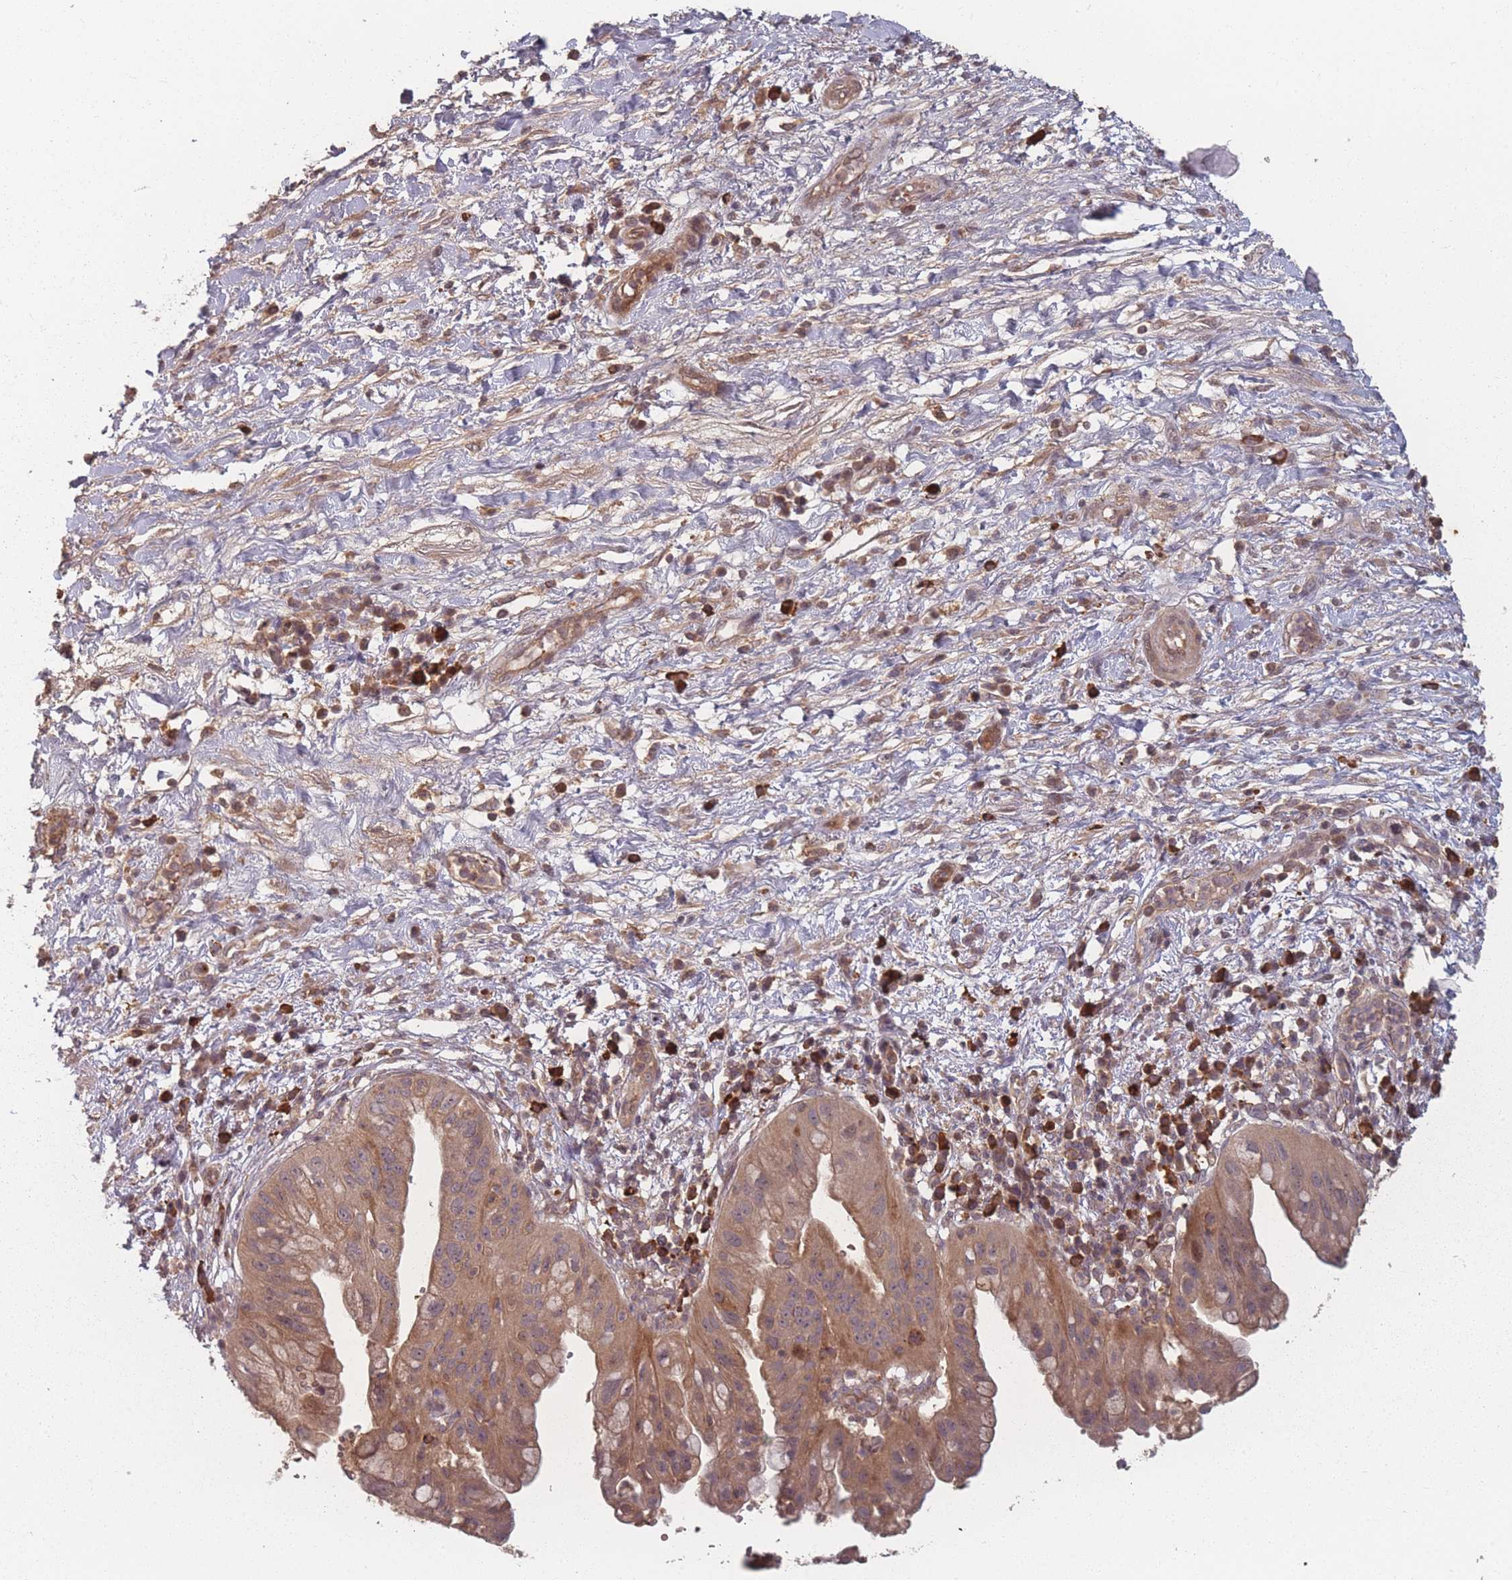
{"staining": {"intensity": "moderate", "quantity": ">75%", "location": "cytoplasmic/membranous"}, "tissue": "pancreatic cancer", "cell_type": "Tumor cells", "image_type": "cancer", "snomed": [{"axis": "morphology", "description": "Adenocarcinoma, NOS"}, {"axis": "topography", "description": "Pancreas"}], "caption": "The micrograph displays a brown stain indicating the presence of a protein in the cytoplasmic/membranous of tumor cells in pancreatic cancer (adenocarcinoma).", "gene": "HAGH", "patient": {"sex": "male", "age": 68}}